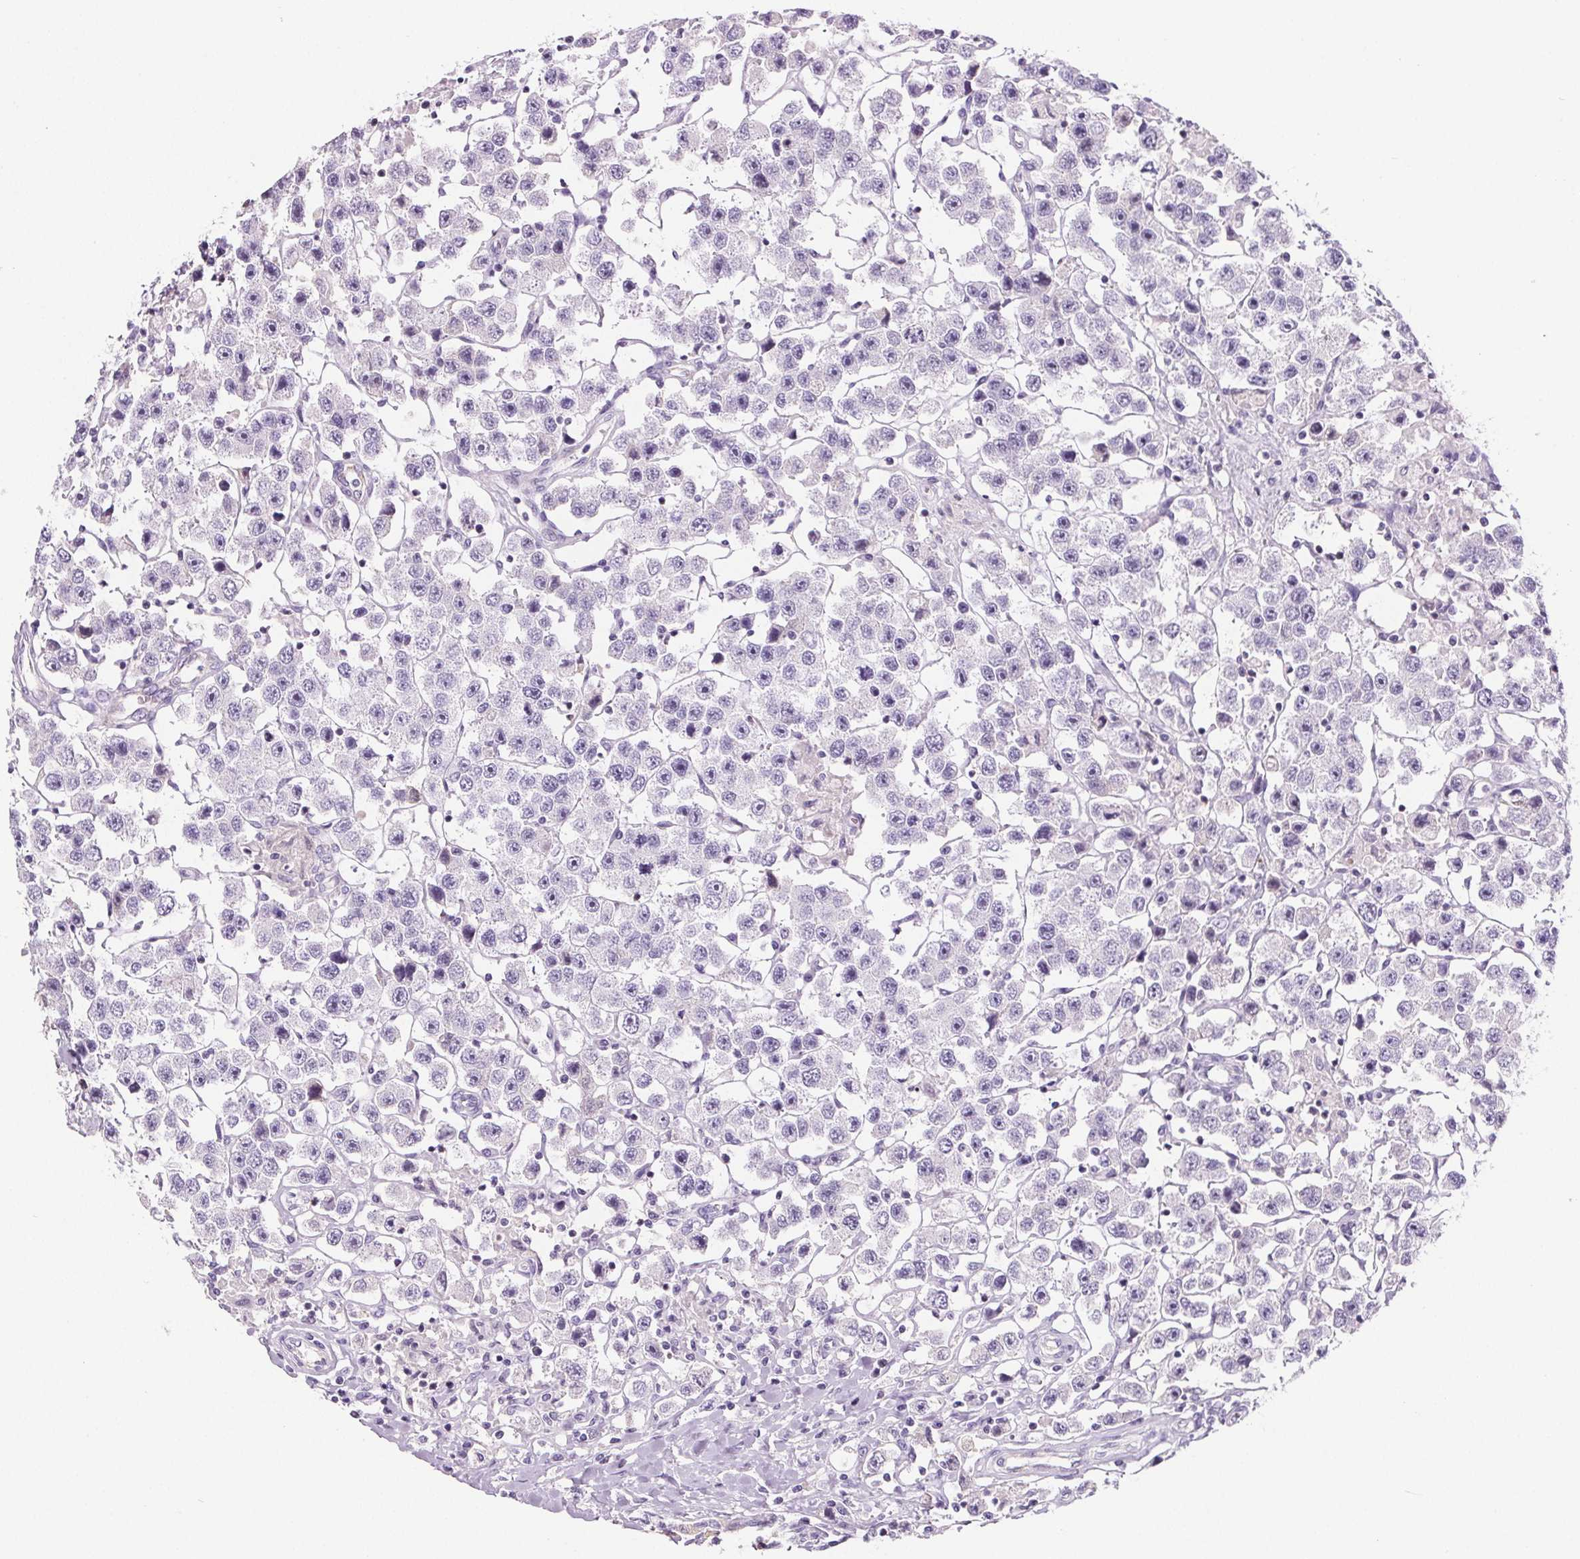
{"staining": {"intensity": "negative", "quantity": "none", "location": "none"}, "tissue": "testis cancer", "cell_type": "Tumor cells", "image_type": "cancer", "snomed": [{"axis": "morphology", "description": "Seminoma, NOS"}, {"axis": "topography", "description": "Testis"}], "caption": "Tumor cells are negative for protein expression in human testis seminoma.", "gene": "CD5L", "patient": {"sex": "male", "age": 45}}